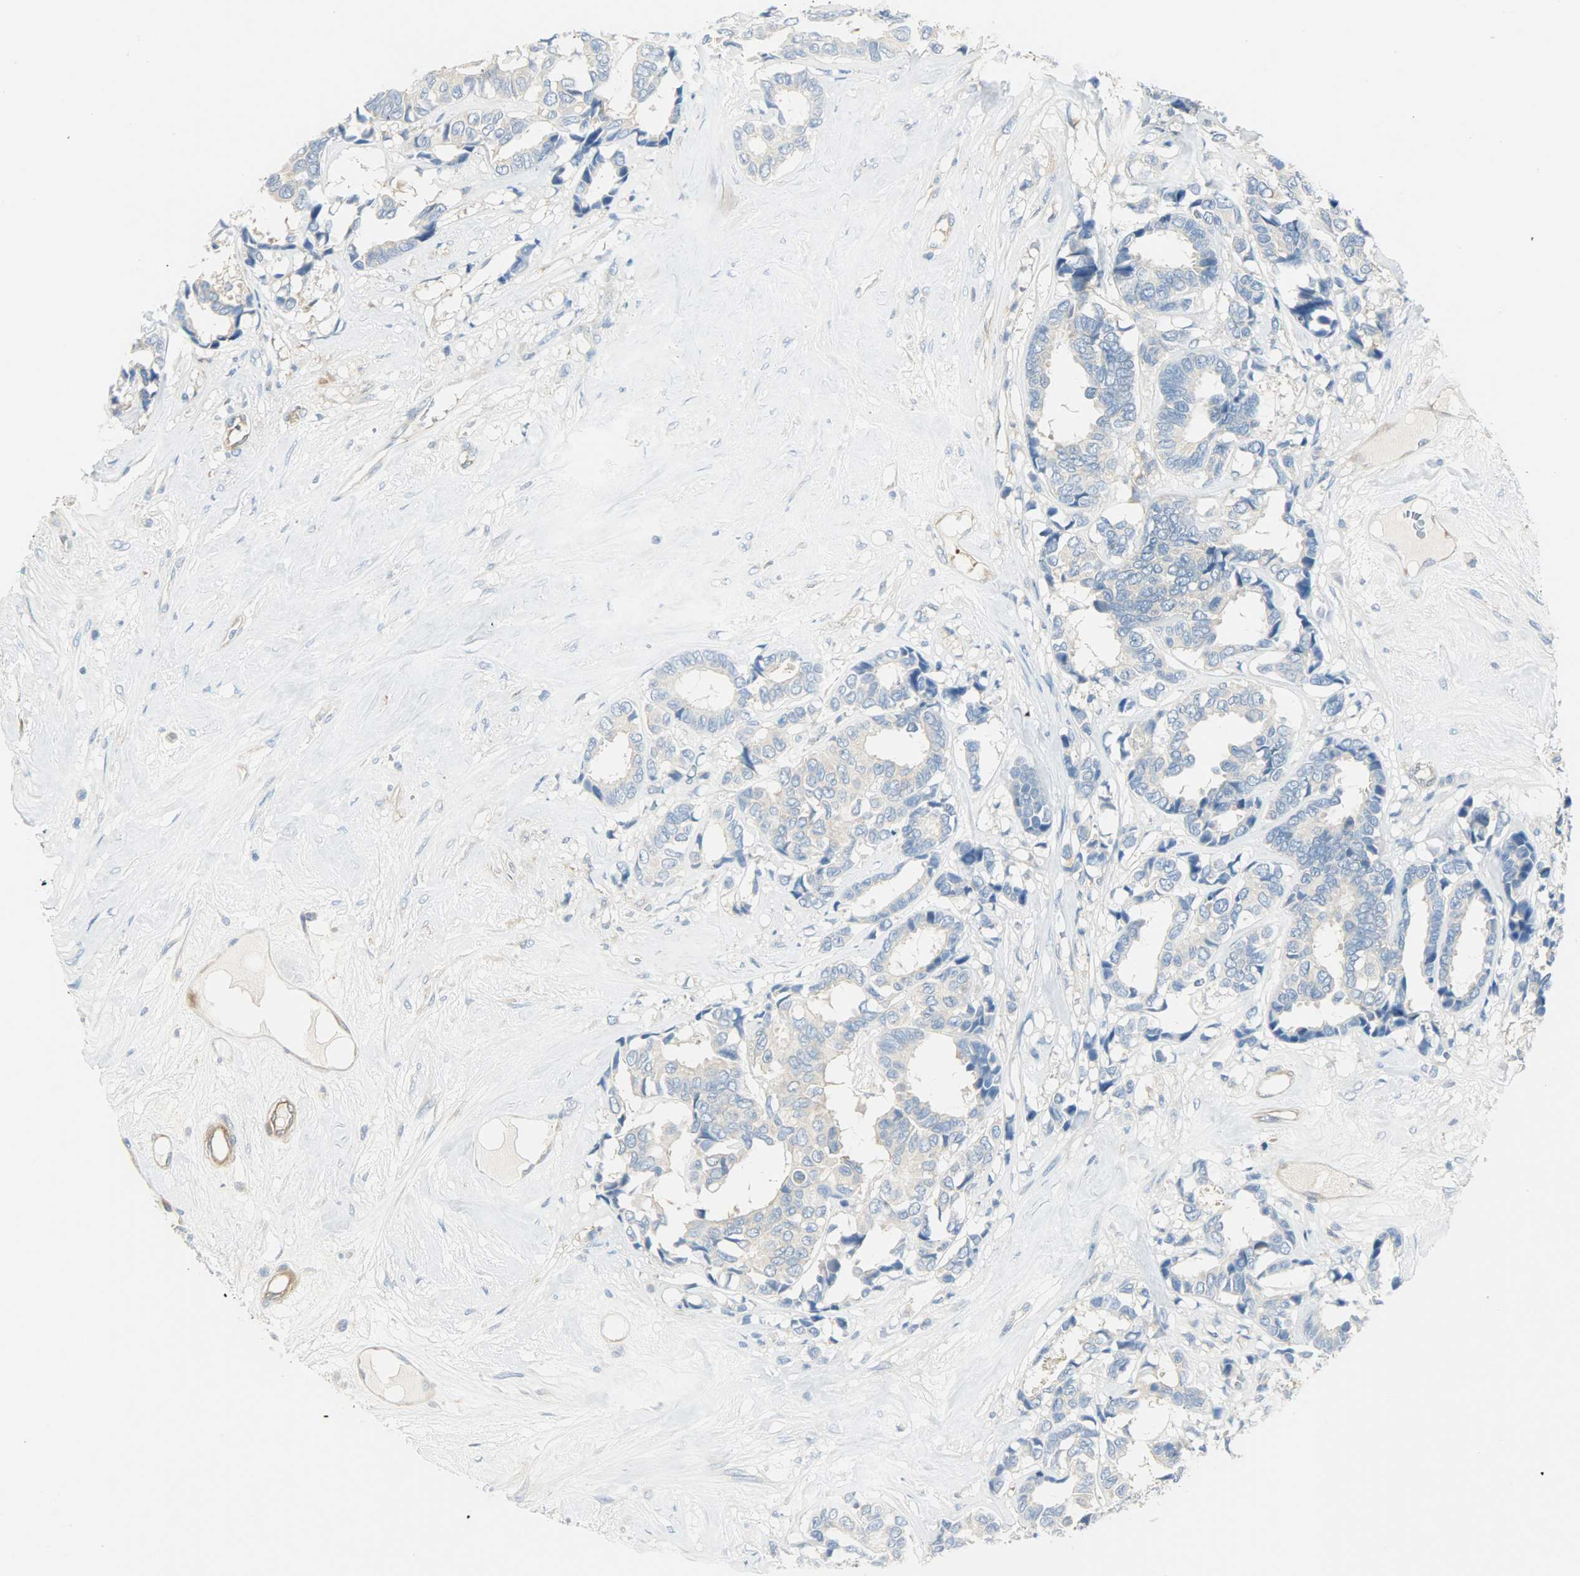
{"staining": {"intensity": "weak", "quantity": "25%-75%", "location": "cytoplasmic/membranous"}, "tissue": "breast cancer", "cell_type": "Tumor cells", "image_type": "cancer", "snomed": [{"axis": "morphology", "description": "Duct carcinoma"}, {"axis": "topography", "description": "Breast"}], "caption": "Protein staining of infiltrating ductal carcinoma (breast) tissue demonstrates weak cytoplasmic/membranous positivity in about 25%-75% of tumor cells.", "gene": "WARS1", "patient": {"sex": "female", "age": 87}}